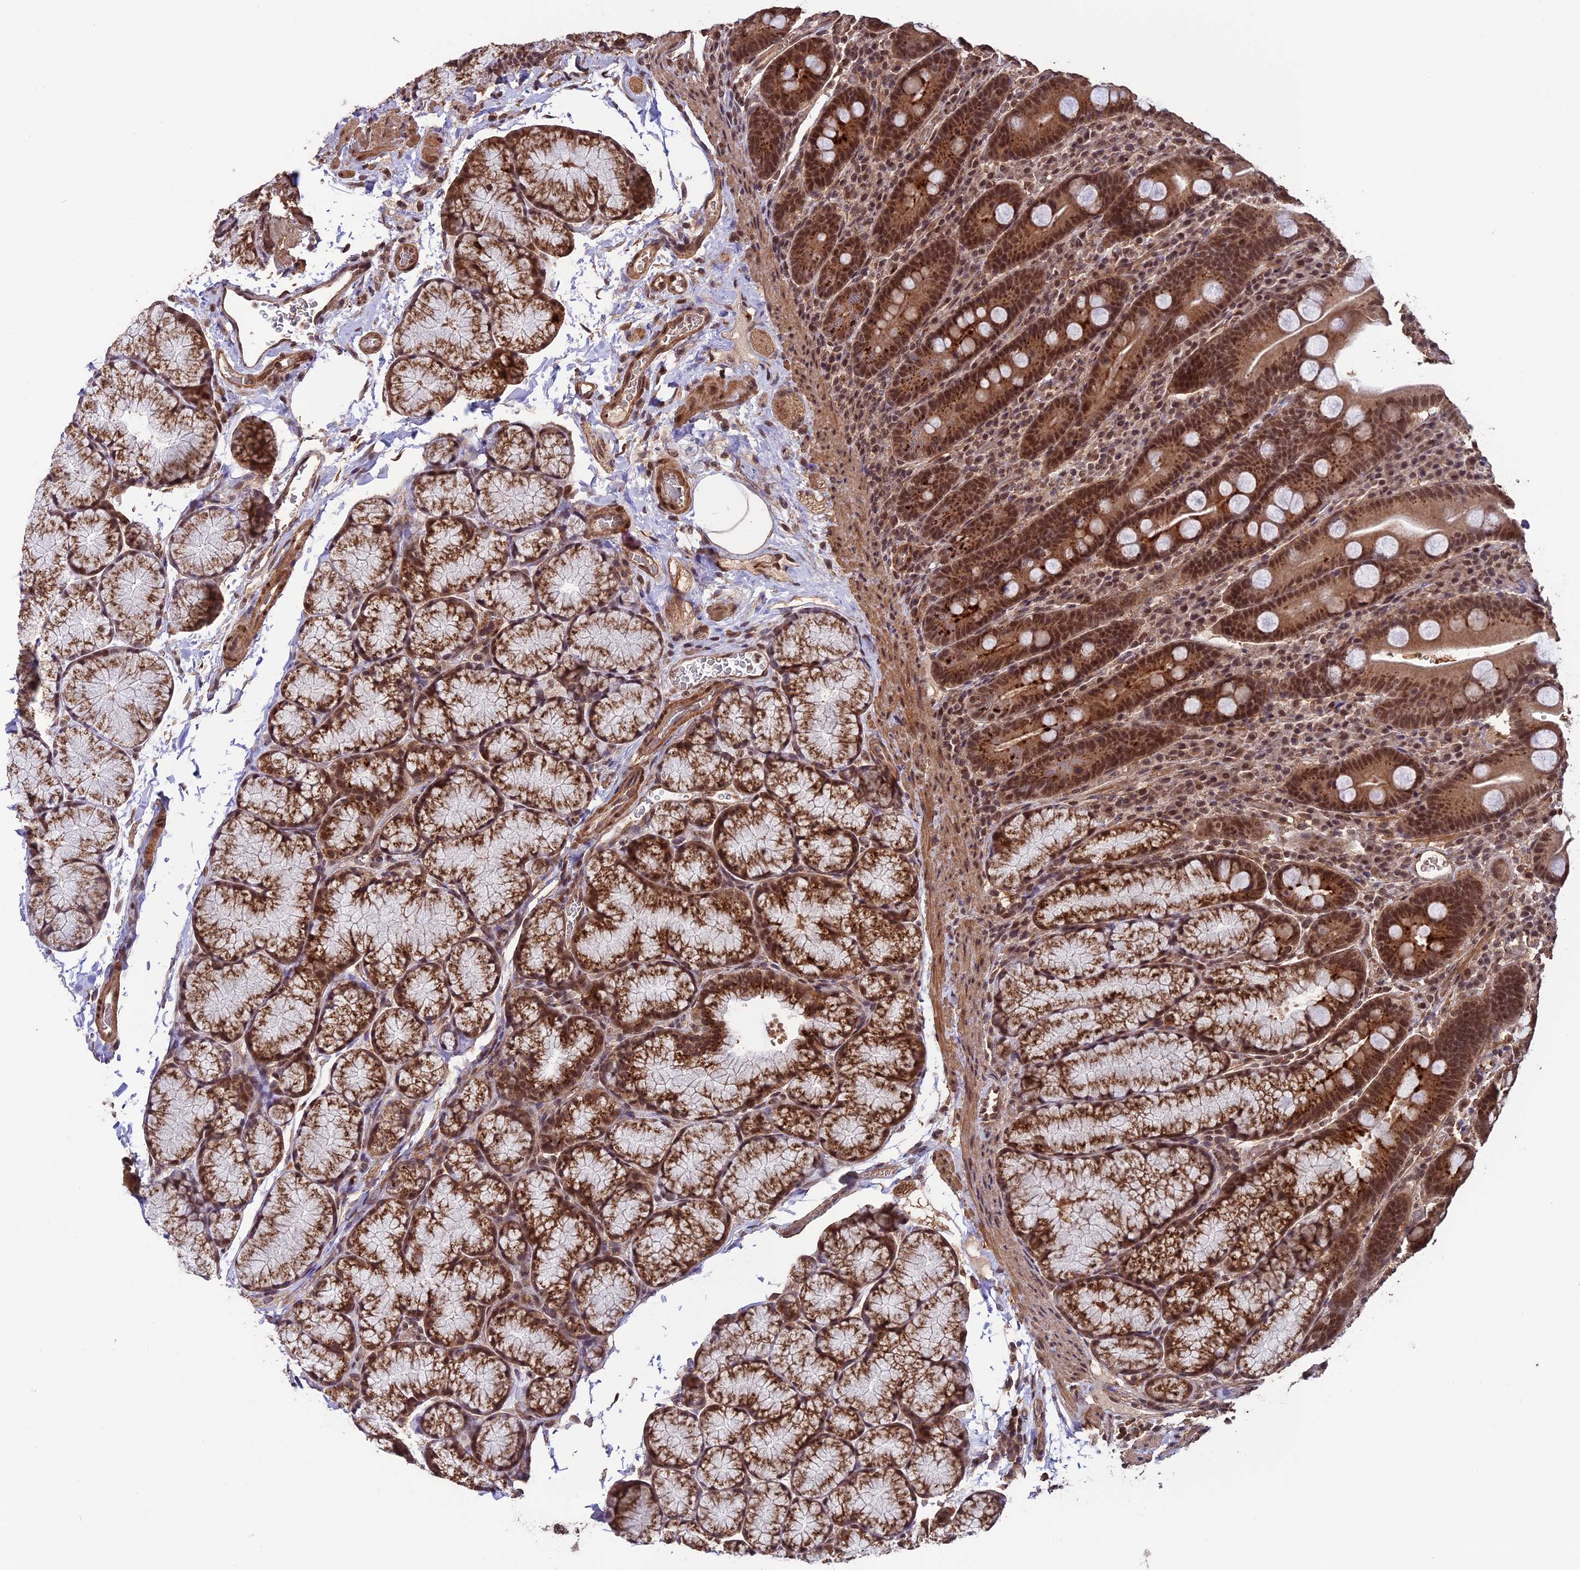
{"staining": {"intensity": "moderate", "quantity": ">75%", "location": "cytoplasmic/membranous,nuclear"}, "tissue": "duodenum", "cell_type": "Glandular cells", "image_type": "normal", "snomed": [{"axis": "morphology", "description": "Normal tissue, NOS"}, {"axis": "topography", "description": "Duodenum"}], "caption": "Immunohistochemistry (IHC) histopathology image of benign duodenum: duodenum stained using immunohistochemistry shows medium levels of moderate protein expression localized specifically in the cytoplasmic/membranous,nuclear of glandular cells, appearing as a cytoplasmic/membranous,nuclear brown color.", "gene": "CABIN1", "patient": {"sex": "male", "age": 35}}